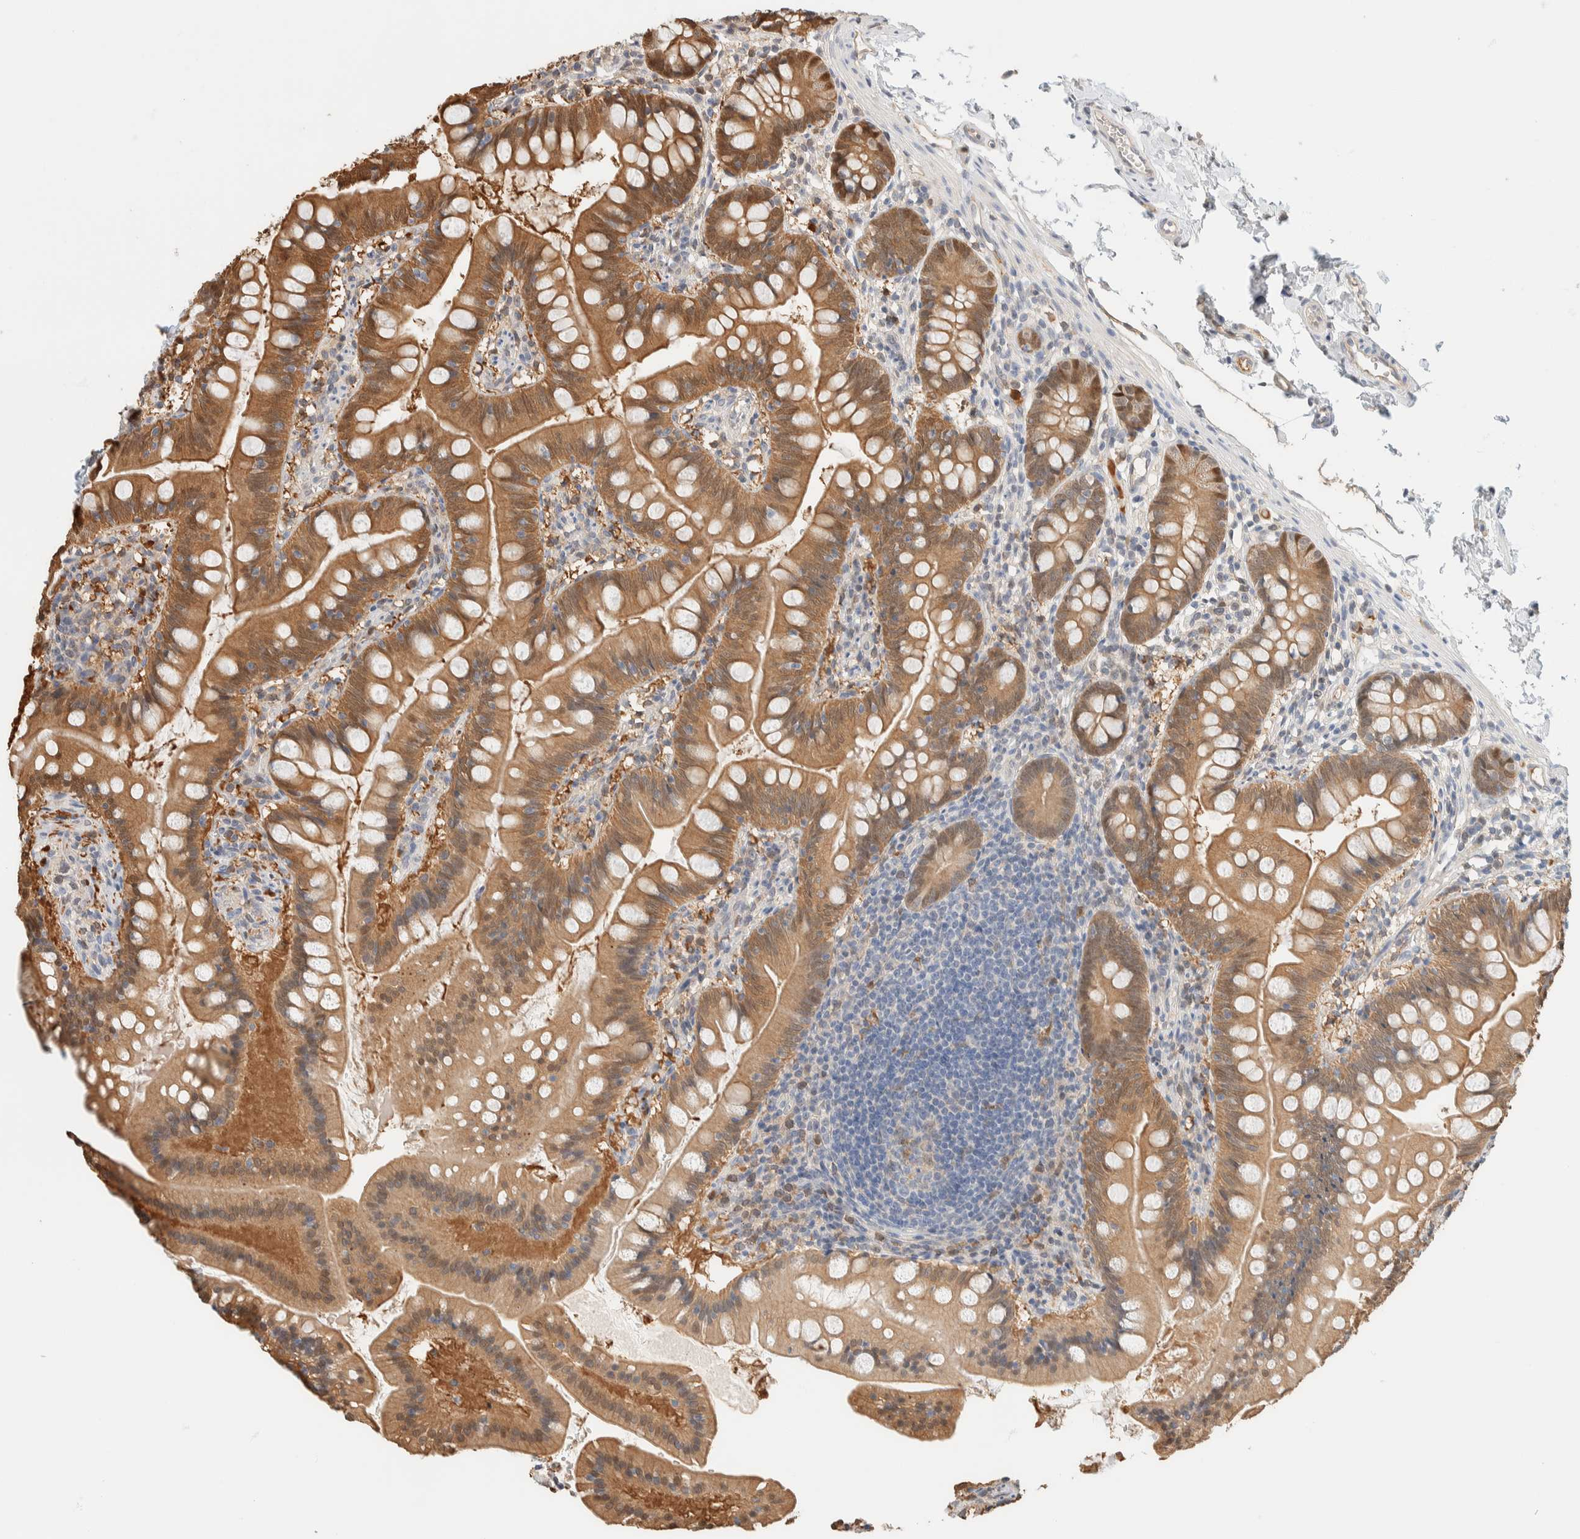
{"staining": {"intensity": "moderate", "quantity": ">75%", "location": "cytoplasmic/membranous"}, "tissue": "small intestine", "cell_type": "Glandular cells", "image_type": "normal", "snomed": [{"axis": "morphology", "description": "Normal tissue, NOS"}, {"axis": "topography", "description": "Small intestine"}], "caption": "Immunohistochemistry of unremarkable human small intestine exhibits medium levels of moderate cytoplasmic/membranous expression in approximately >75% of glandular cells. (DAB = brown stain, brightfield microscopy at high magnification).", "gene": "SETD4", "patient": {"sex": "male", "age": 7}}